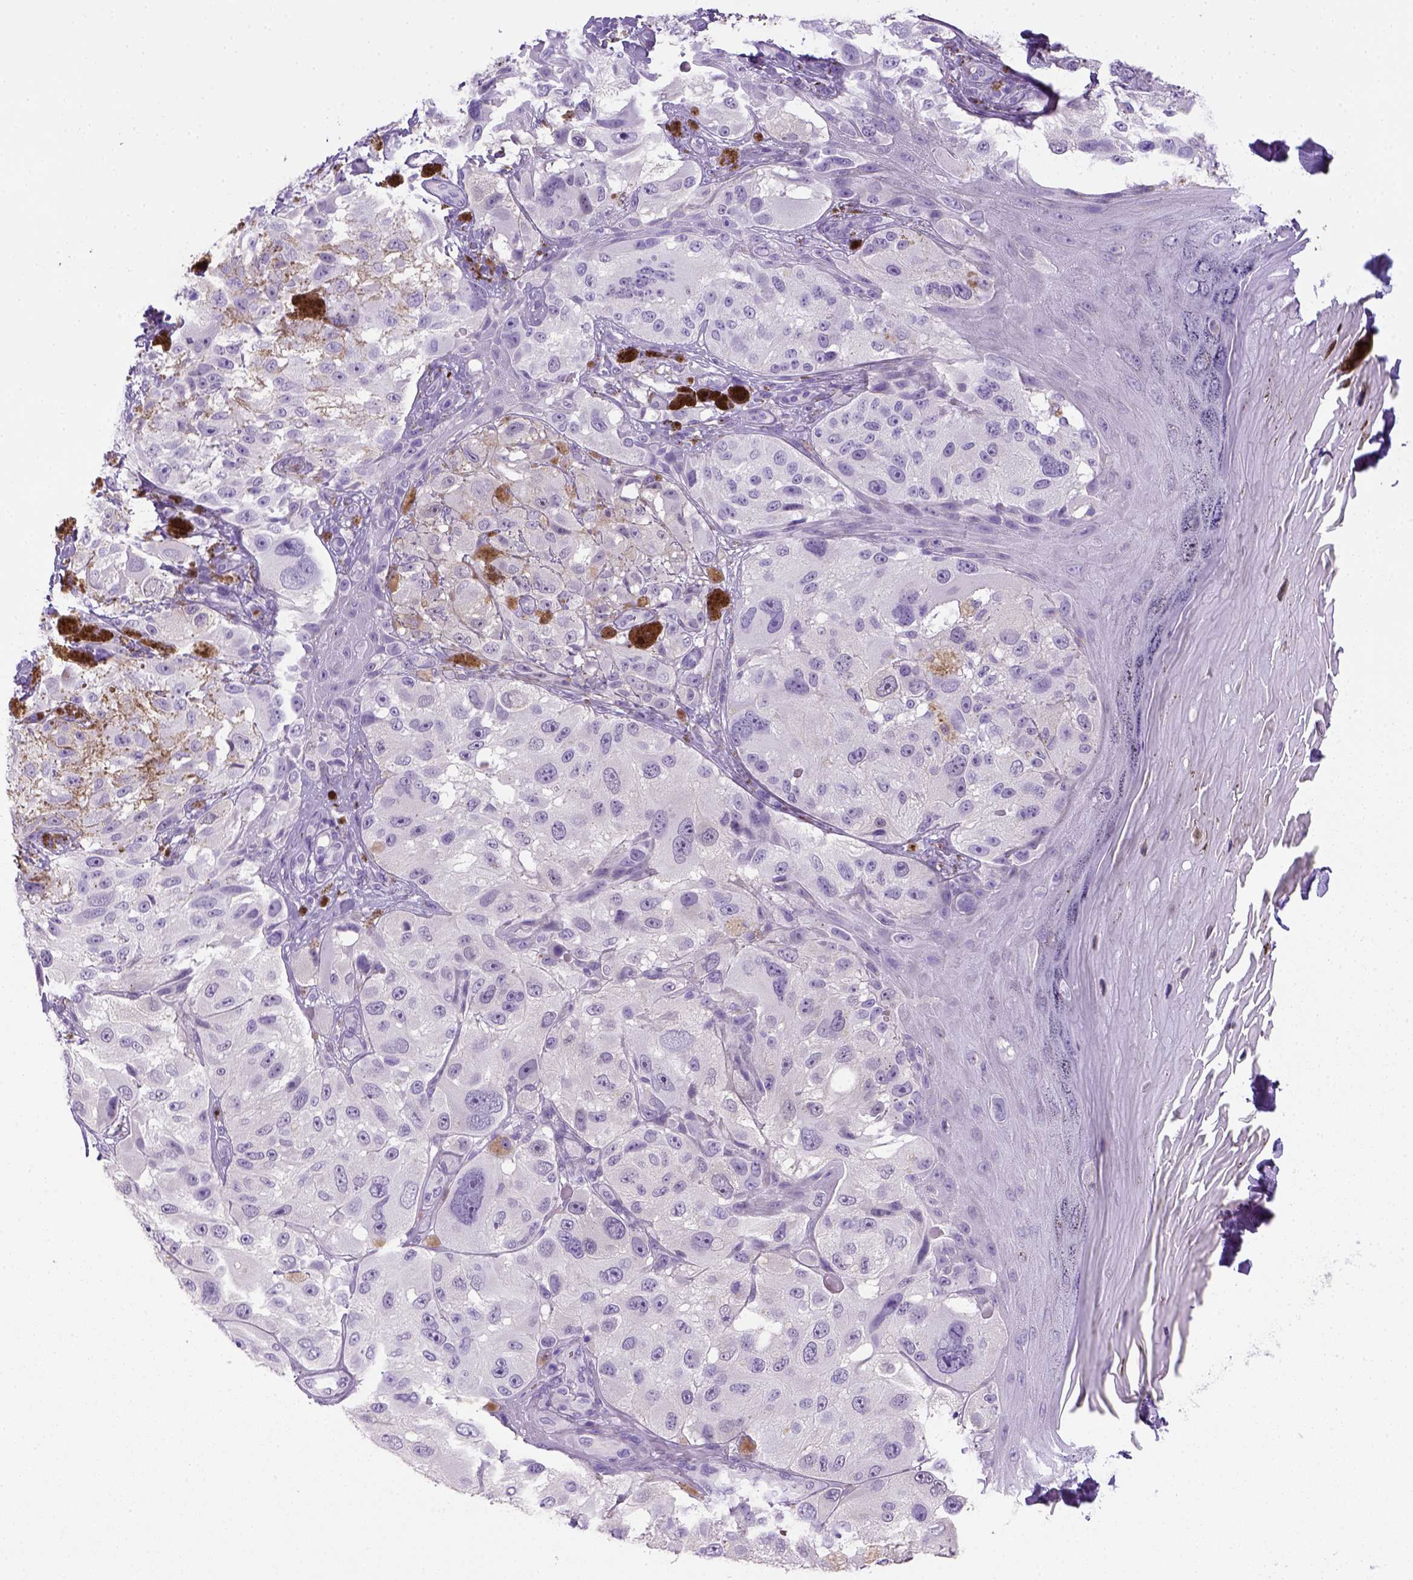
{"staining": {"intensity": "negative", "quantity": "none", "location": "none"}, "tissue": "melanoma", "cell_type": "Tumor cells", "image_type": "cancer", "snomed": [{"axis": "morphology", "description": "Malignant melanoma, NOS"}, {"axis": "topography", "description": "Skin"}], "caption": "IHC image of neoplastic tissue: melanoma stained with DAB reveals no significant protein expression in tumor cells.", "gene": "KRT71", "patient": {"sex": "male", "age": 36}}